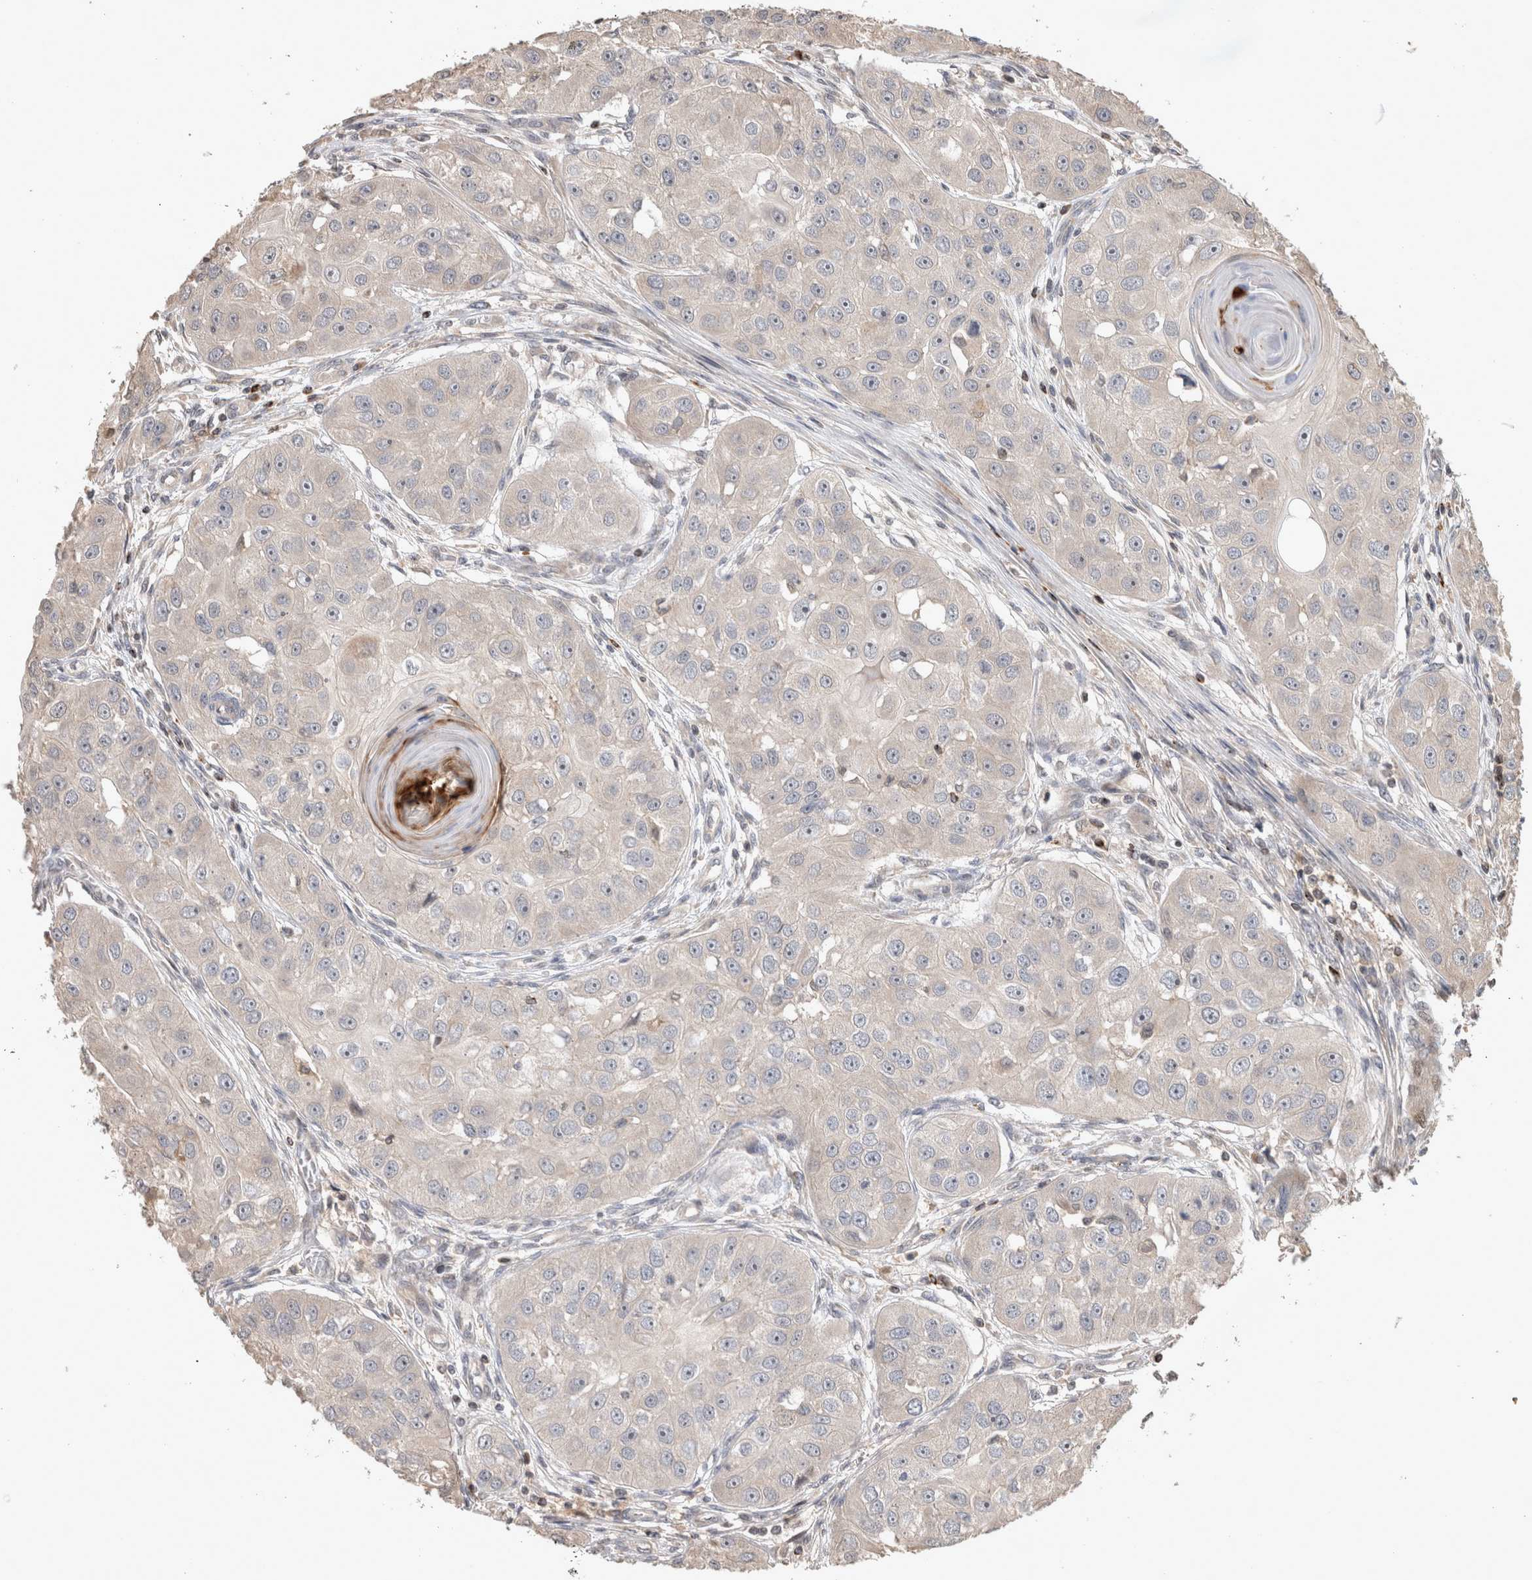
{"staining": {"intensity": "negative", "quantity": "none", "location": "none"}, "tissue": "head and neck cancer", "cell_type": "Tumor cells", "image_type": "cancer", "snomed": [{"axis": "morphology", "description": "Normal tissue, NOS"}, {"axis": "morphology", "description": "Squamous cell carcinoma, NOS"}, {"axis": "topography", "description": "Skeletal muscle"}, {"axis": "topography", "description": "Head-Neck"}], "caption": "This is a micrograph of immunohistochemistry staining of head and neck cancer, which shows no staining in tumor cells.", "gene": "SERAC1", "patient": {"sex": "male", "age": 51}}